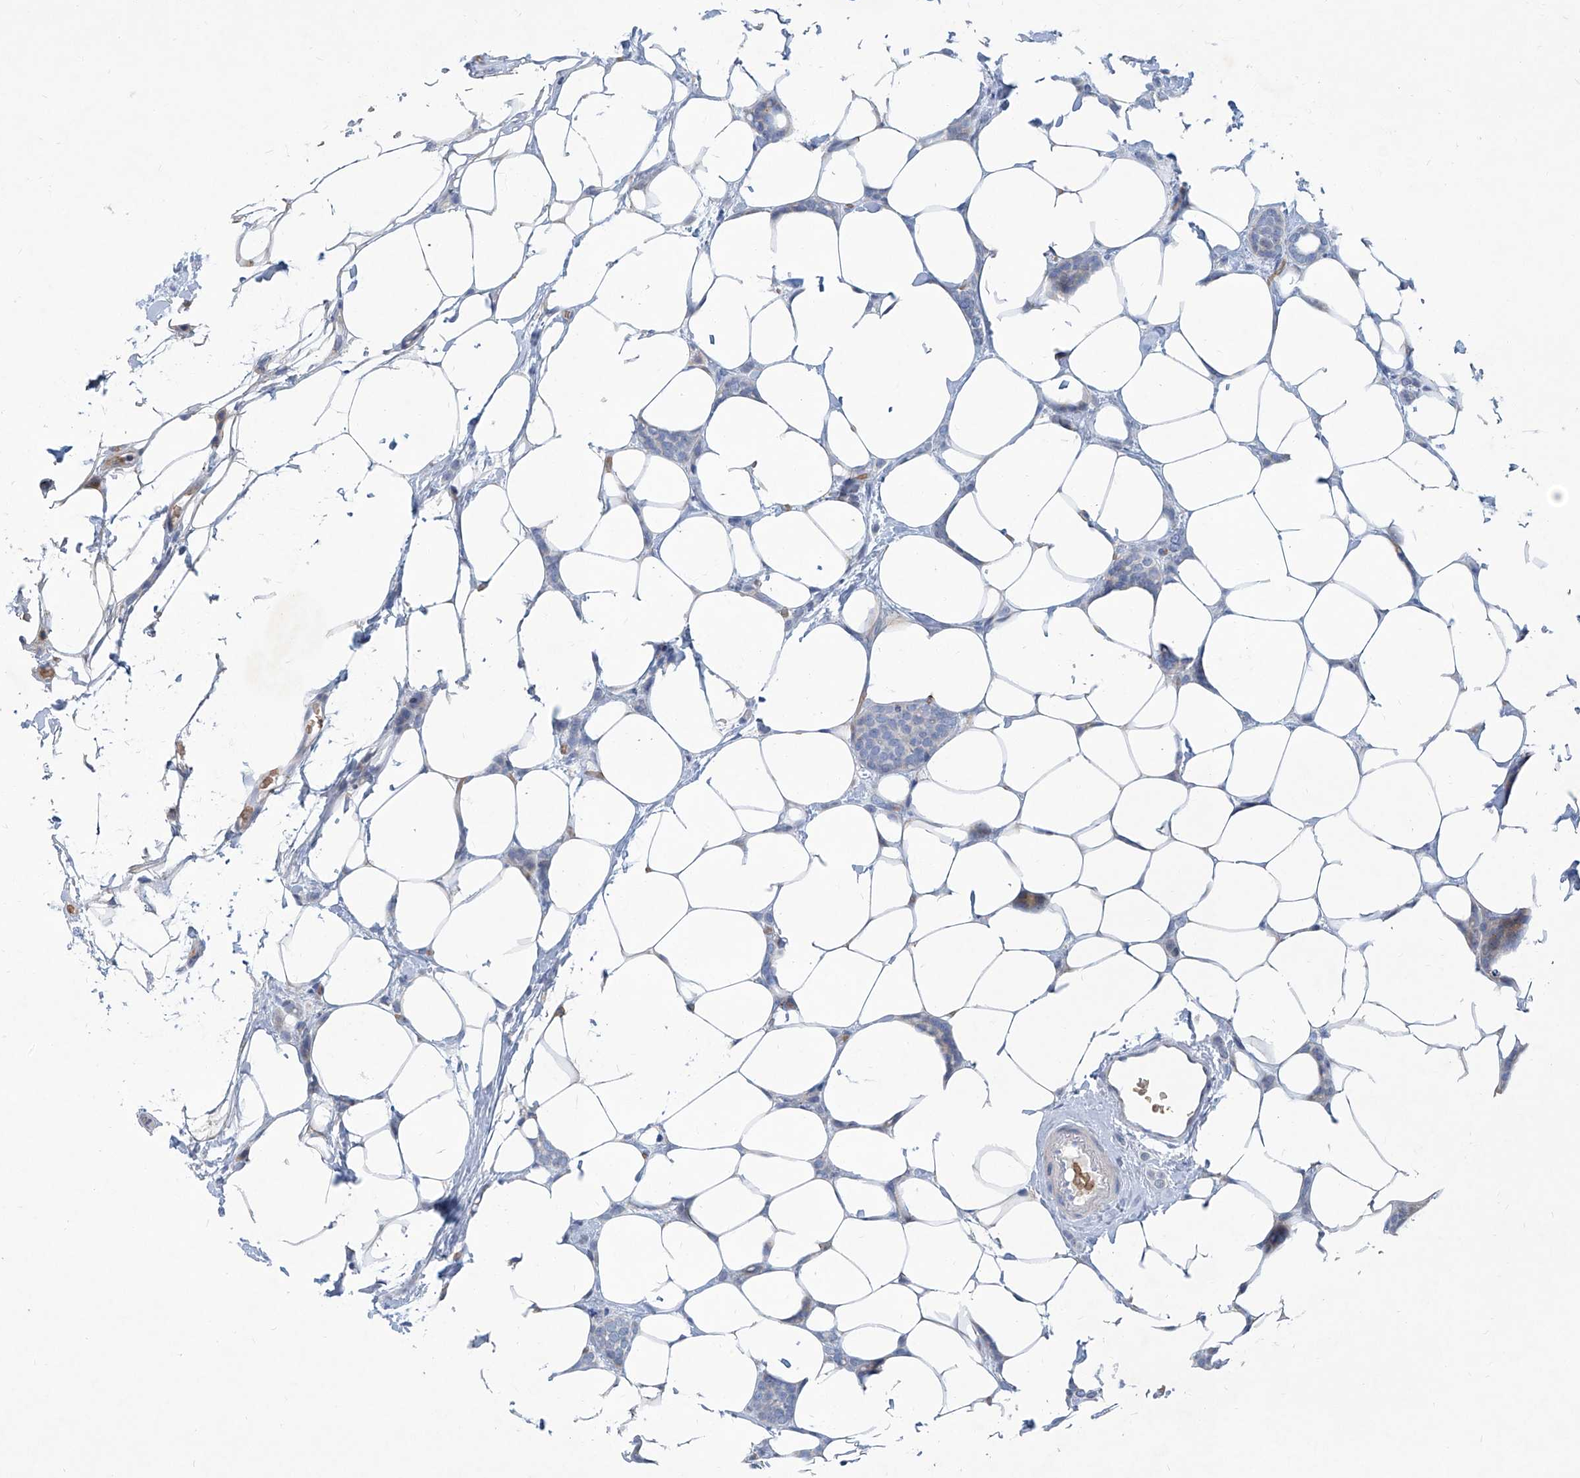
{"staining": {"intensity": "negative", "quantity": "none", "location": "none"}, "tissue": "breast cancer", "cell_type": "Tumor cells", "image_type": "cancer", "snomed": [{"axis": "morphology", "description": "Lobular carcinoma"}, {"axis": "topography", "description": "Breast"}], "caption": "Immunohistochemical staining of breast lobular carcinoma demonstrates no significant staining in tumor cells. Brightfield microscopy of immunohistochemistry stained with DAB (brown) and hematoxylin (blue), captured at high magnification.", "gene": "FPR2", "patient": {"sex": "female", "age": 50}}